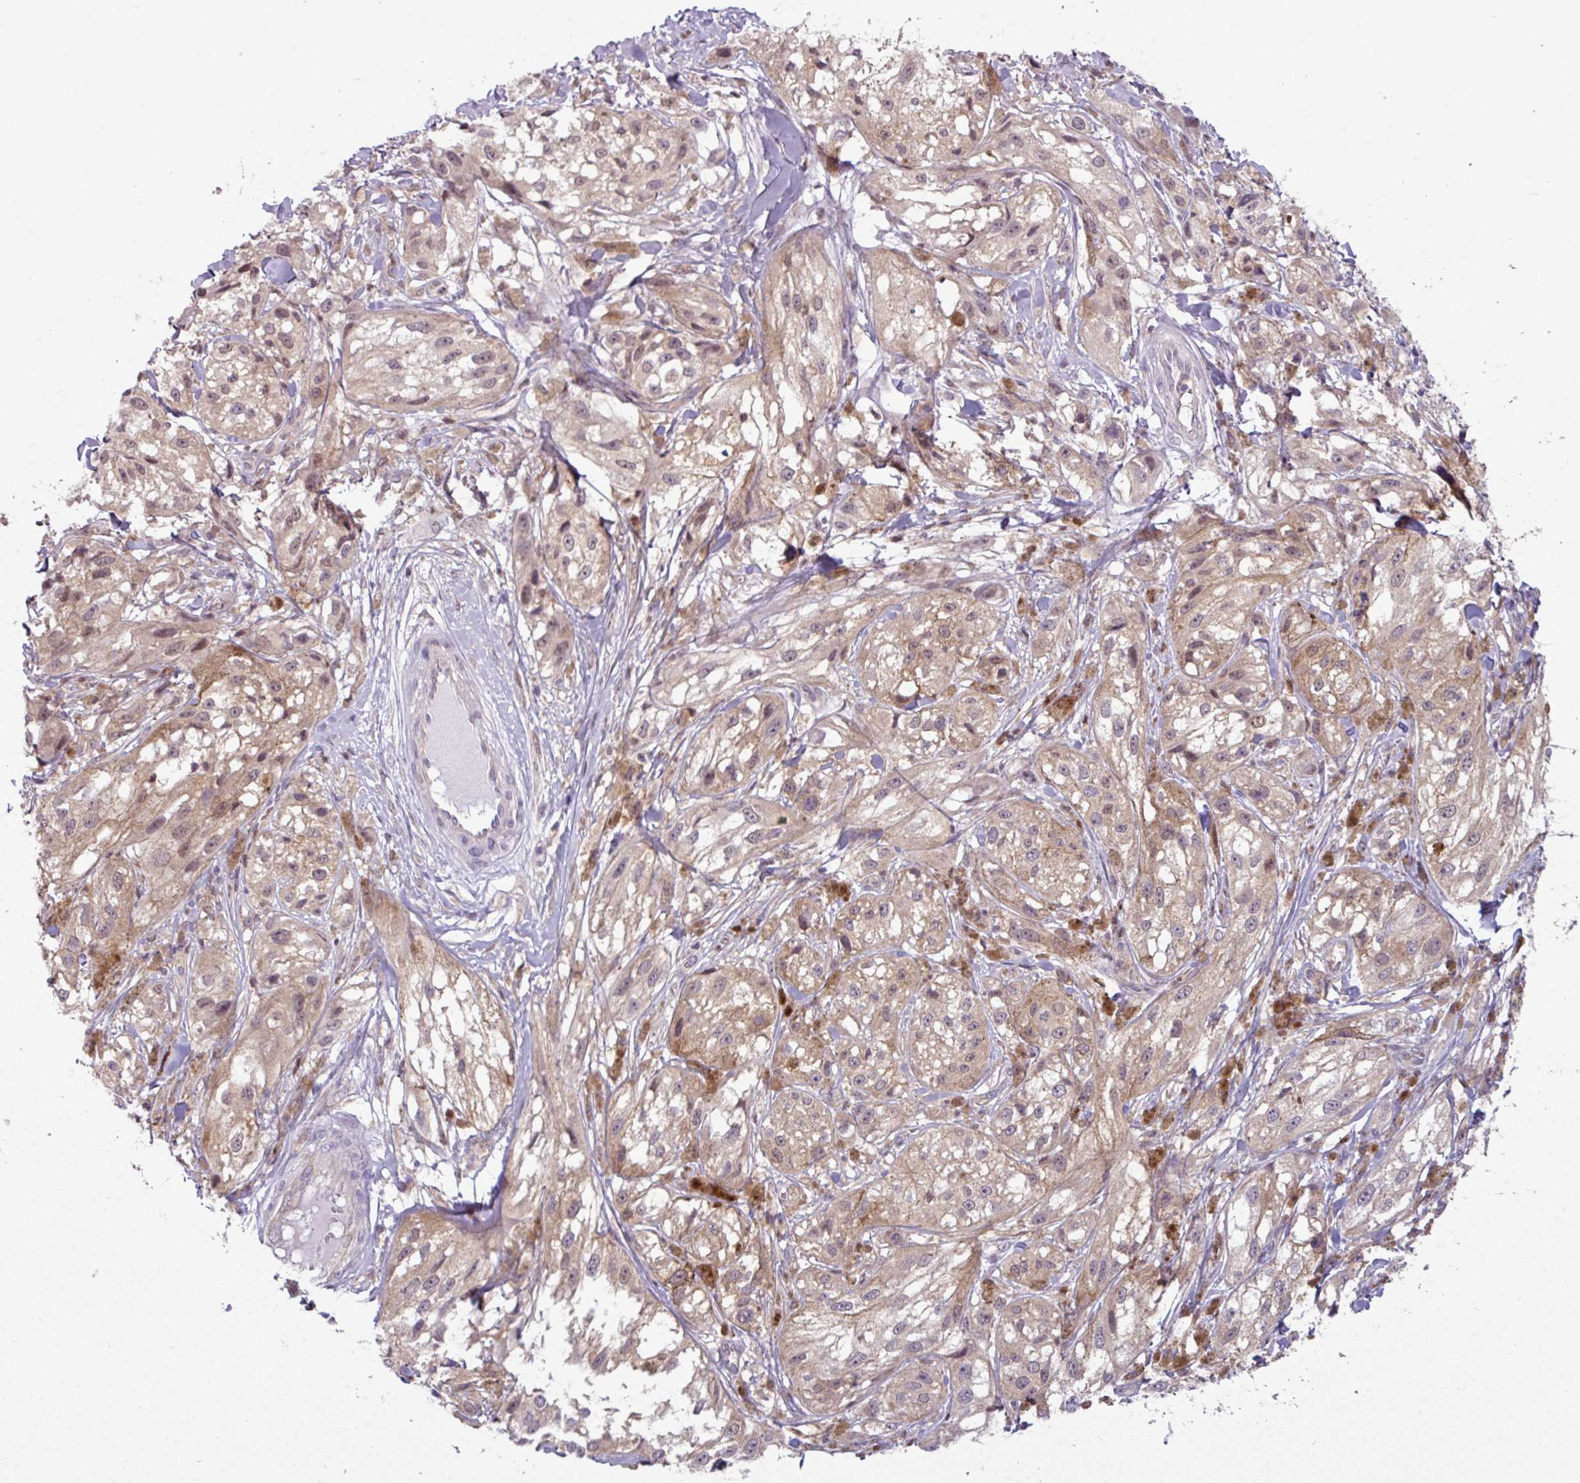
{"staining": {"intensity": "weak", "quantity": ">75%", "location": "cytoplasmic/membranous"}, "tissue": "melanoma", "cell_type": "Tumor cells", "image_type": "cancer", "snomed": [{"axis": "morphology", "description": "Malignant melanoma, NOS"}, {"axis": "topography", "description": "Skin"}], "caption": "Brown immunohistochemical staining in human melanoma exhibits weak cytoplasmic/membranous staining in approximately >75% of tumor cells. The staining is performed using DAB (3,3'-diaminobenzidine) brown chromogen to label protein expression. The nuclei are counter-stained blue using hematoxylin.", "gene": "TTLL12", "patient": {"sex": "male", "age": 88}}